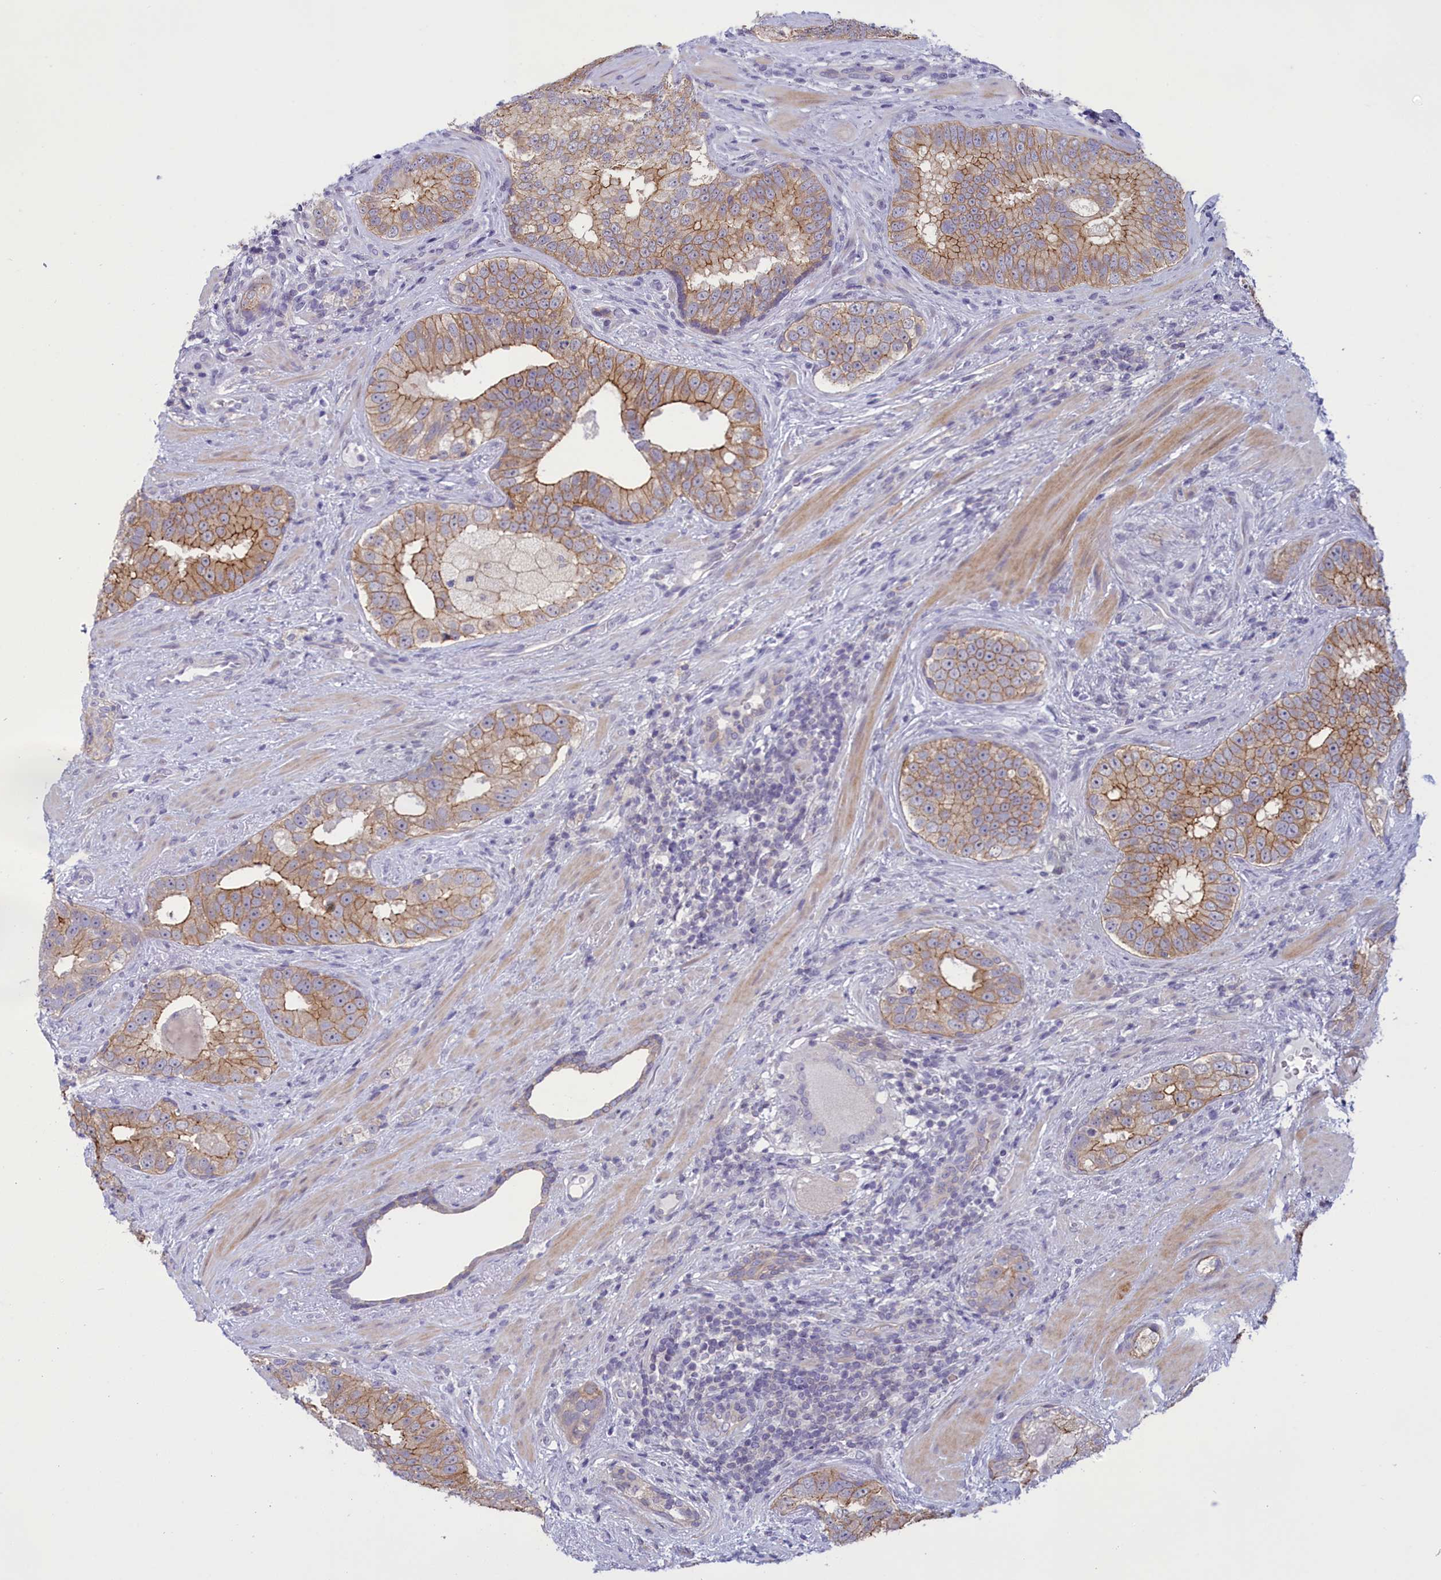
{"staining": {"intensity": "moderate", "quantity": ">75%", "location": "cytoplasmic/membranous"}, "tissue": "prostate cancer", "cell_type": "Tumor cells", "image_type": "cancer", "snomed": [{"axis": "morphology", "description": "Adenocarcinoma, High grade"}, {"axis": "topography", "description": "Prostate"}], "caption": "Prostate cancer (adenocarcinoma (high-grade)) was stained to show a protein in brown. There is medium levels of moderate cytoplasmic/membranous expression in approximately >75% of tumor cells.", "gene": "CORO2A", "patient": {"sex": "male", "age": 70}}